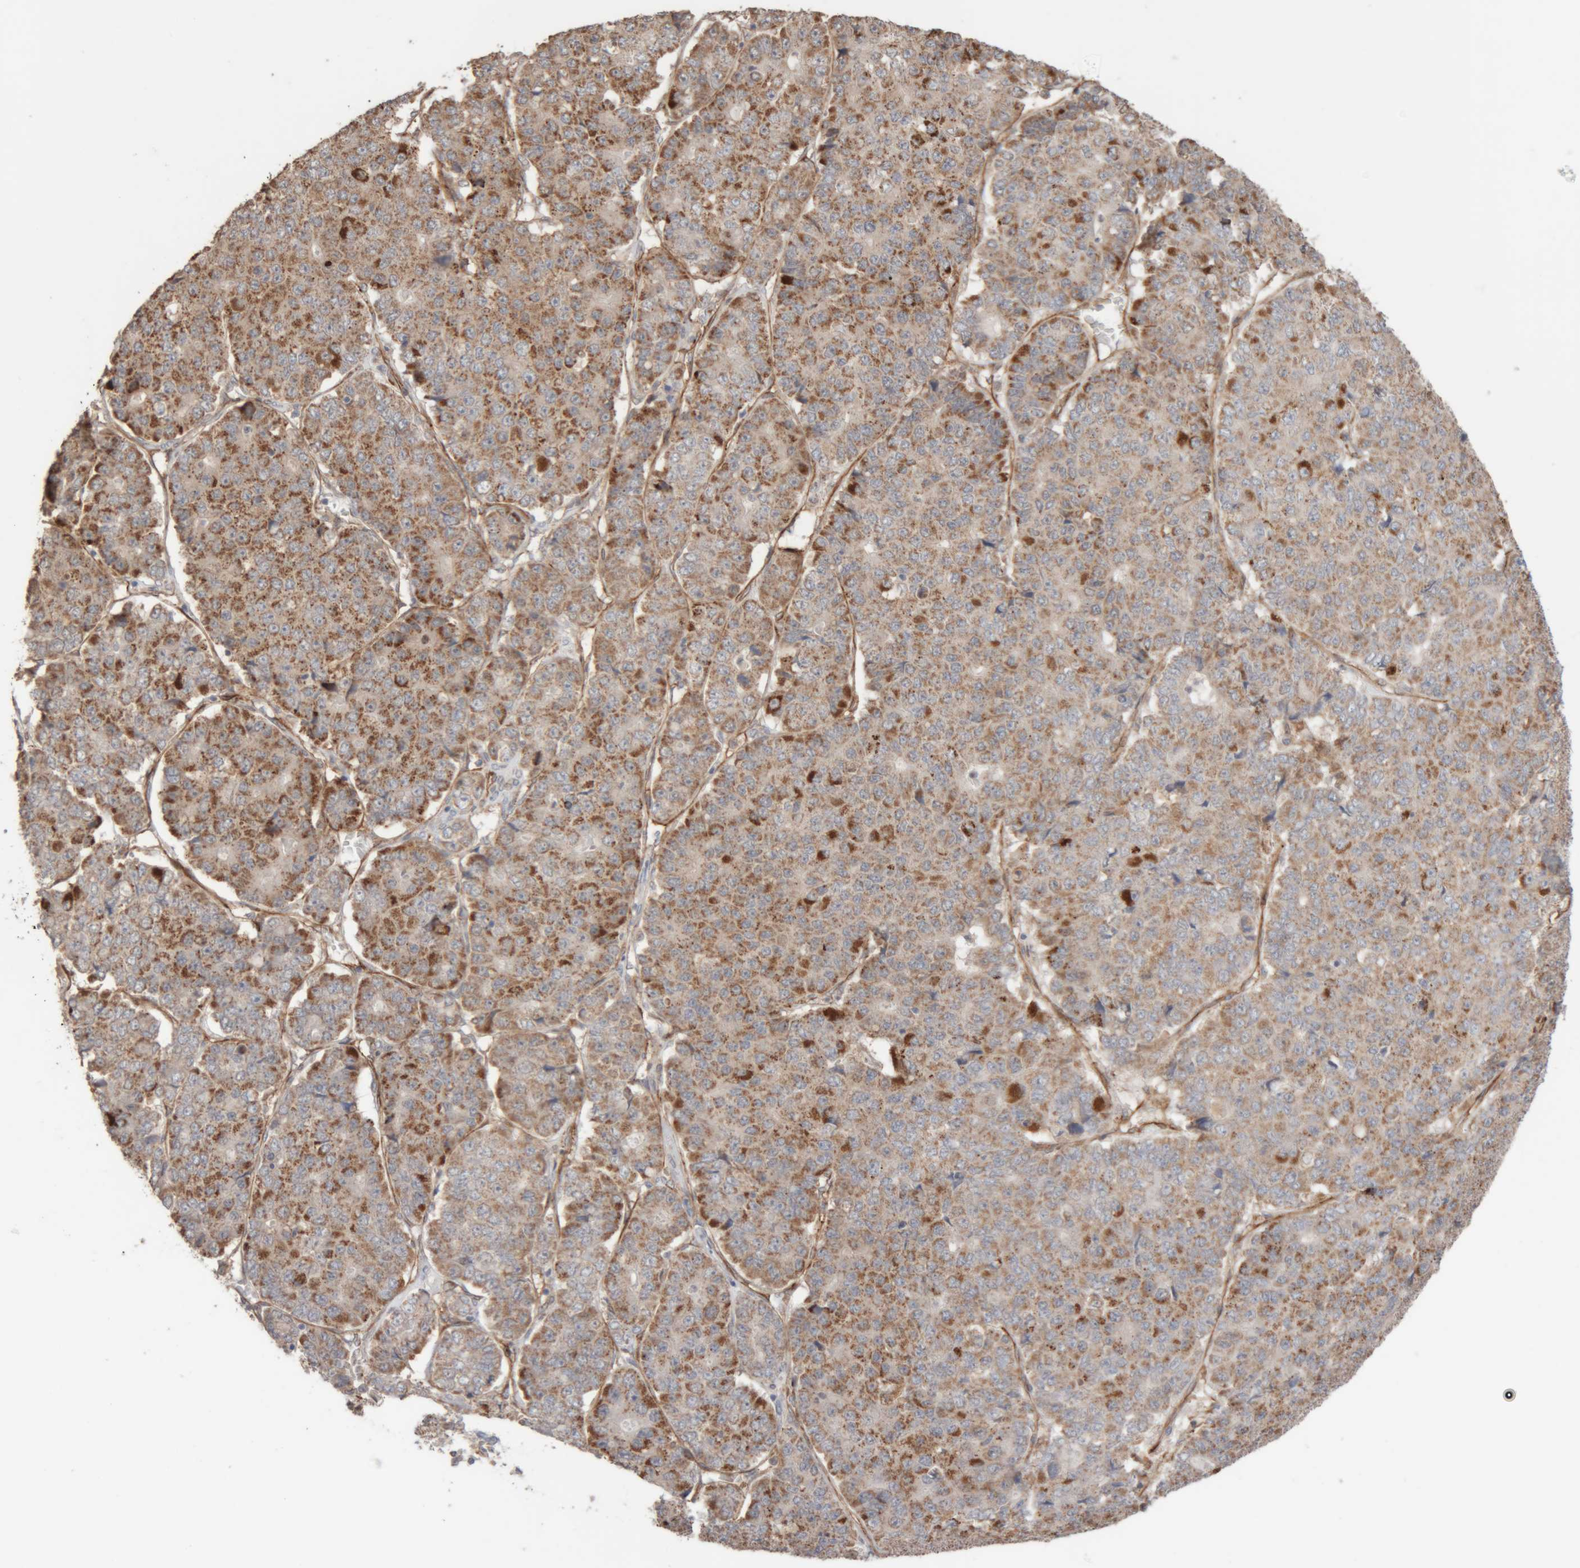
{"staining": {"intensity": "moderate", "quantity": ">75%", "location": "cytoplasmic/membranous"}, "tissue": "pancreatic cancer", "cell_type": "Tumor cells", "image_type": "cancer", "snomed": [{"axis": "morphology", "description": "Adenocarcinoma, NOS"}, {"axis": "topography", "description": "Pancreas"}], "caption": "Protein staining of pancreatic cancer (adenocarcinoma) tissue shows moderate cytoplasmic/membranous staining in about >75% of tumor cells. Ihc stains the protein of interest in brown and the nuclei are stained blue.", "gene": "RAB32", "patient": {"sex": "male", "age": 50}}